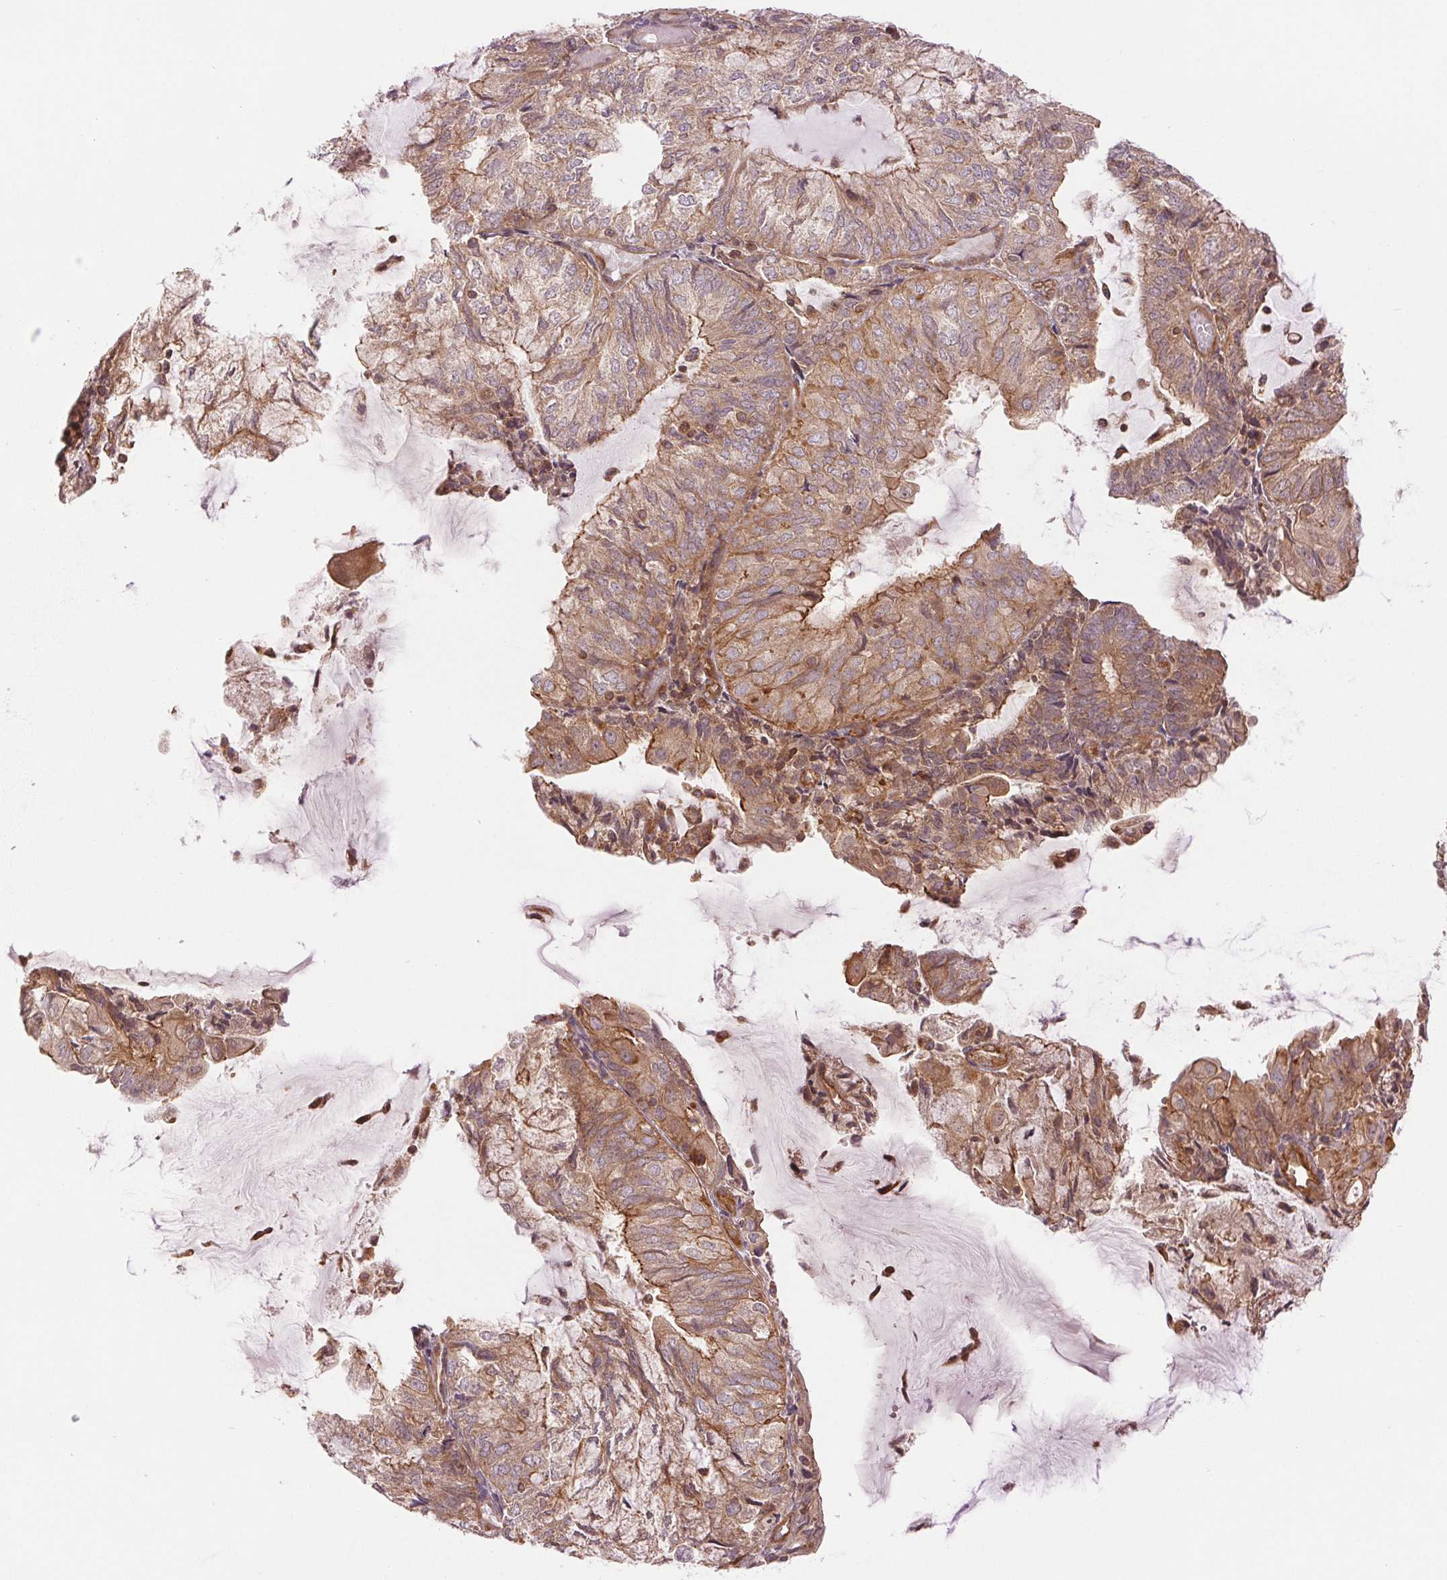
{"staining": {"intensity": "moderate", "quantity": ">75%", "location": "cytoplasmic/membranous"}, "tissue": "endometrial cancer", "cell_type": "Tumor cells", "image_type": "cancer", "snomed": [{"axis": "morphology", "description": "Adenocarcinoma, NOS"}, {"axis": "topography", "description": "Endometrium"}], "caption": "This is an image of immunohistochemistry staining of endometrial adenocarcinoma, which shows moderate expression in the cytoplasmic/membranous of tumor cells.", "gene": "STARD7", "patient": {"sex": "female", "age": 81}}